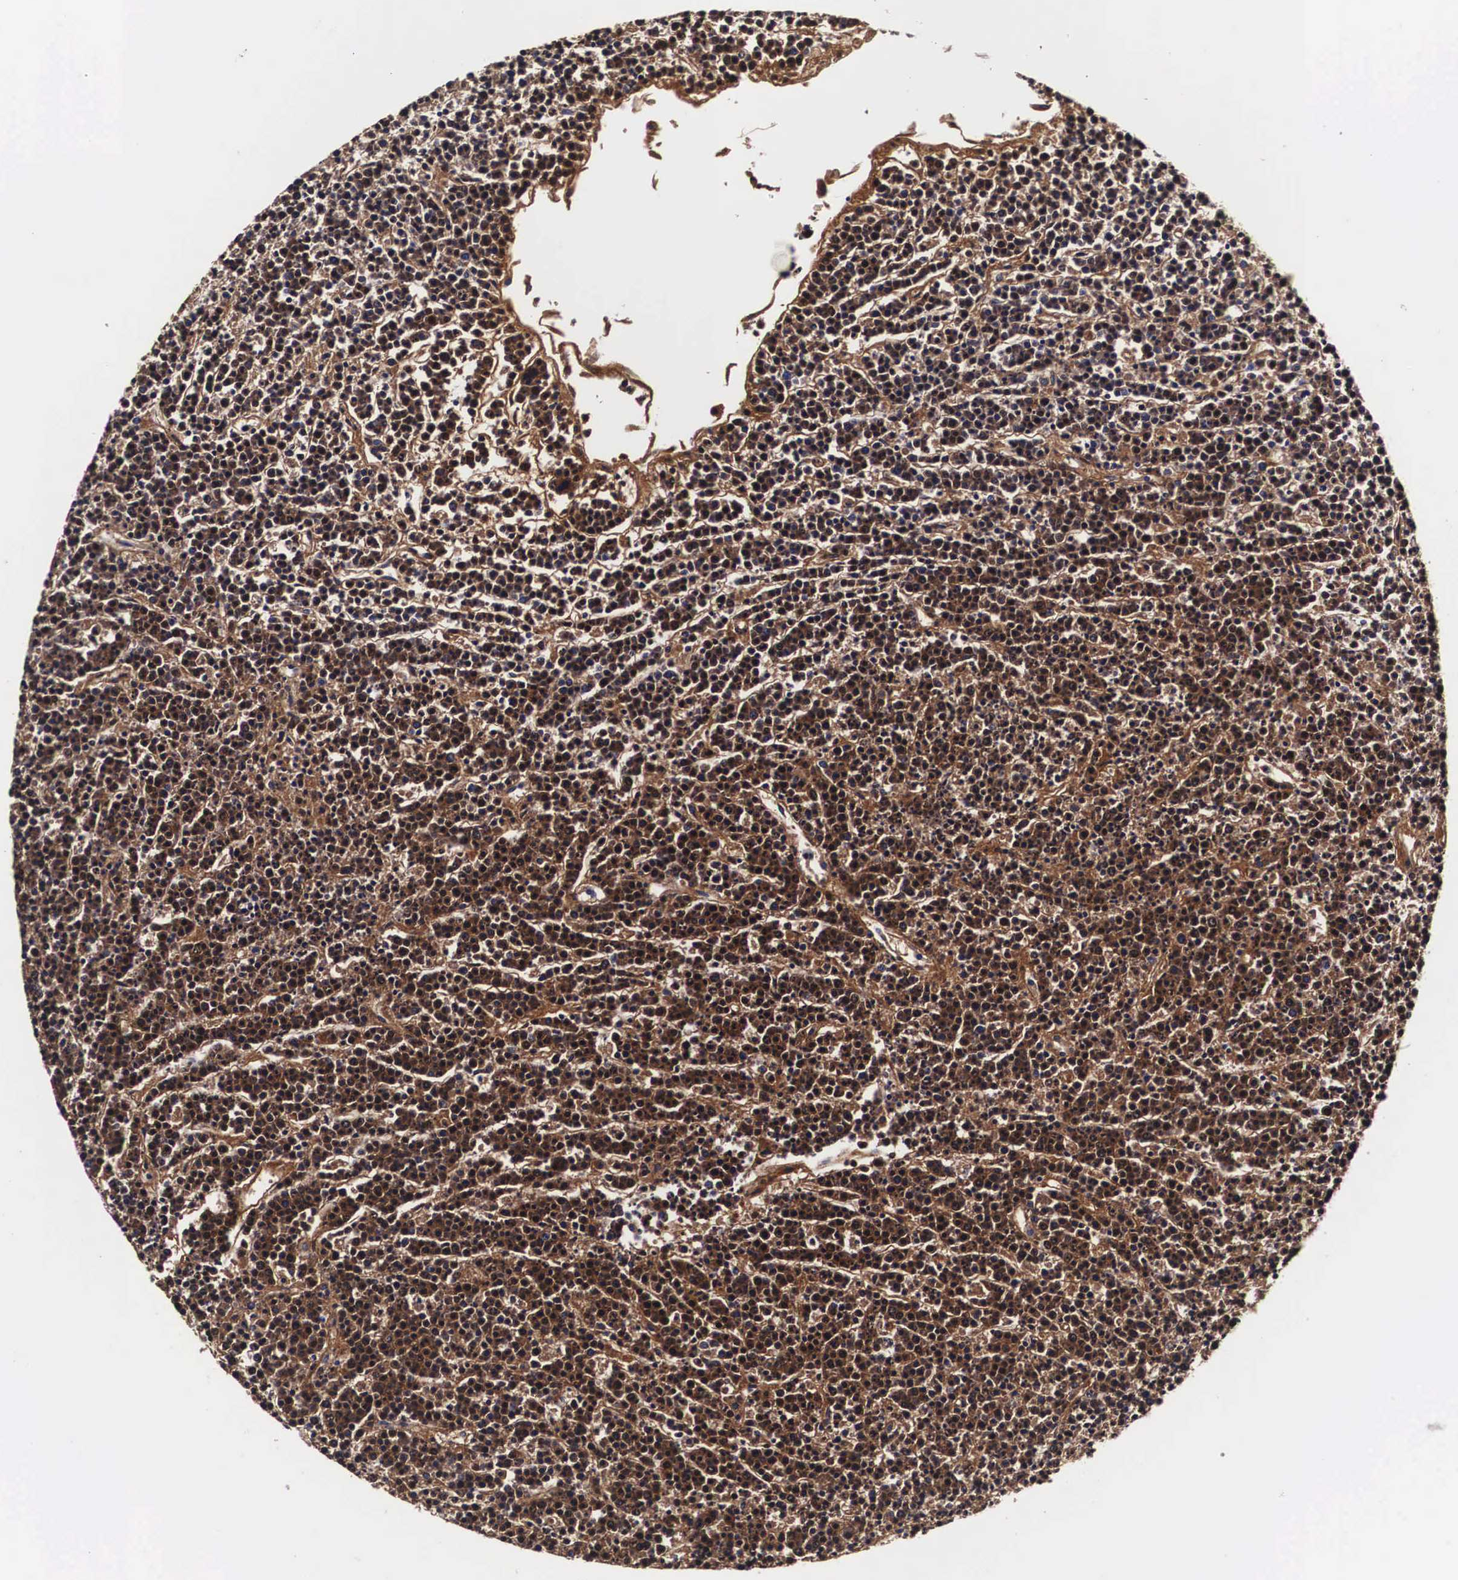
{"staining": {"intensity": "strong", "quantity": ">75%", "location": "nuclear"}, "tissue": "lymphoma", "cell_type": "Tumor cells", "image_type": "cancer", "snomed": [{"axis": "morphology", "description": "Malignant lymphoma, non-Hodgkin's type, High grade"}, {"axis": "topography", "description": "Ovary"}], "caption": "The image reveals staining of high-grade malignant lymphoma, non-Hodgkin's type, revealing strong nuclear protein positivity (brown color) within tumor cells.", "gene": "PABPN1", "patient": {"sex": "female", "age": 56}}